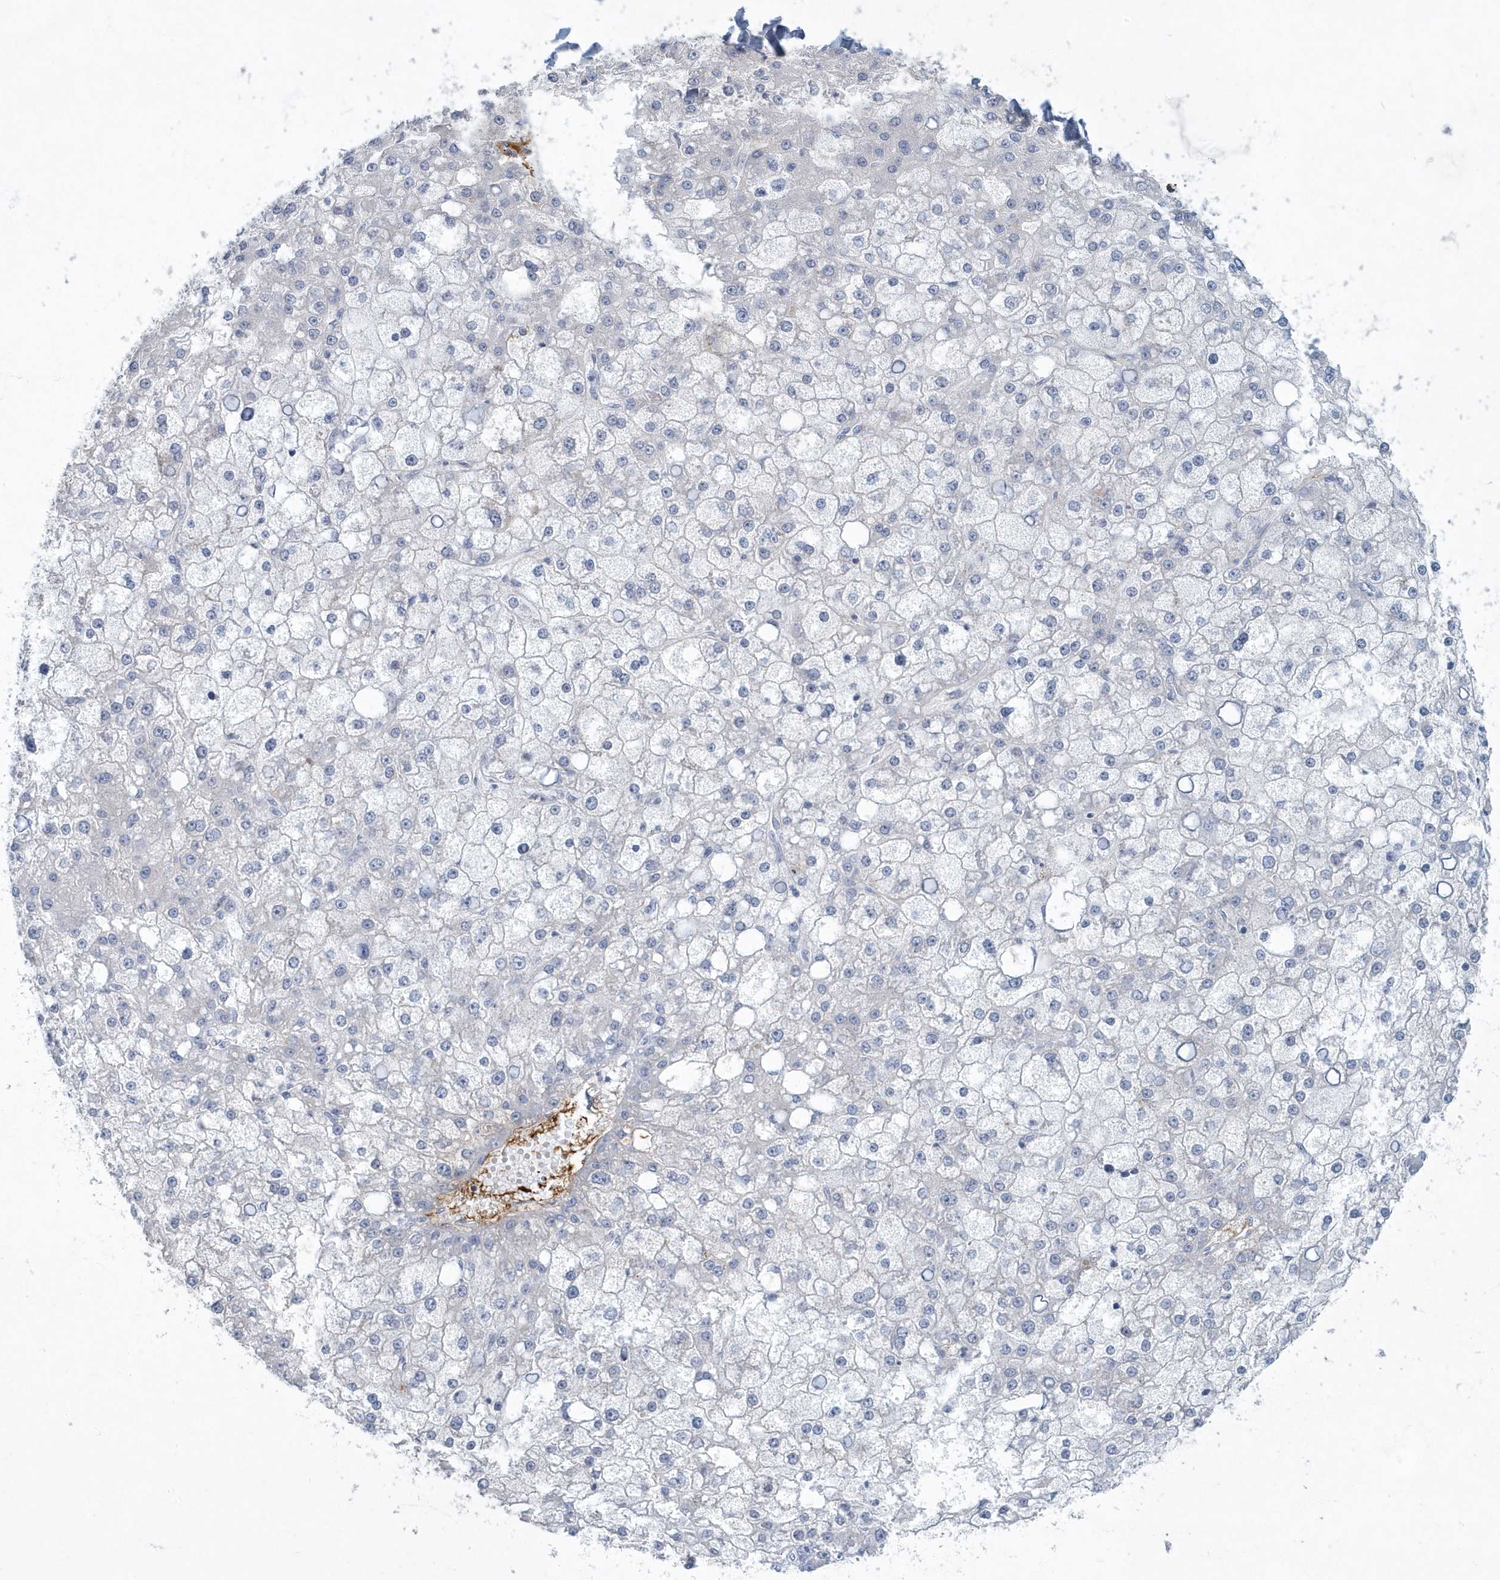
{"staining": {"intensity": "negative", "quantity": "none", "location": "none"}, "tissue": "liver cancer", "cell_type": "Tumor cells", "image_type": "cancer", "snomed": [{"axis": "morphology", "description": "Carcinoma, Hepatocellular, NOS"}, {"axis": "topography", "description": "Liver"}], "caption": "IHC image of liver hepatocellular carcinoma stained for a protein (brown), which shows no staining in tumor cells.", "gene": "MYOT", "patient": {"sex": "male", "age": 67}}